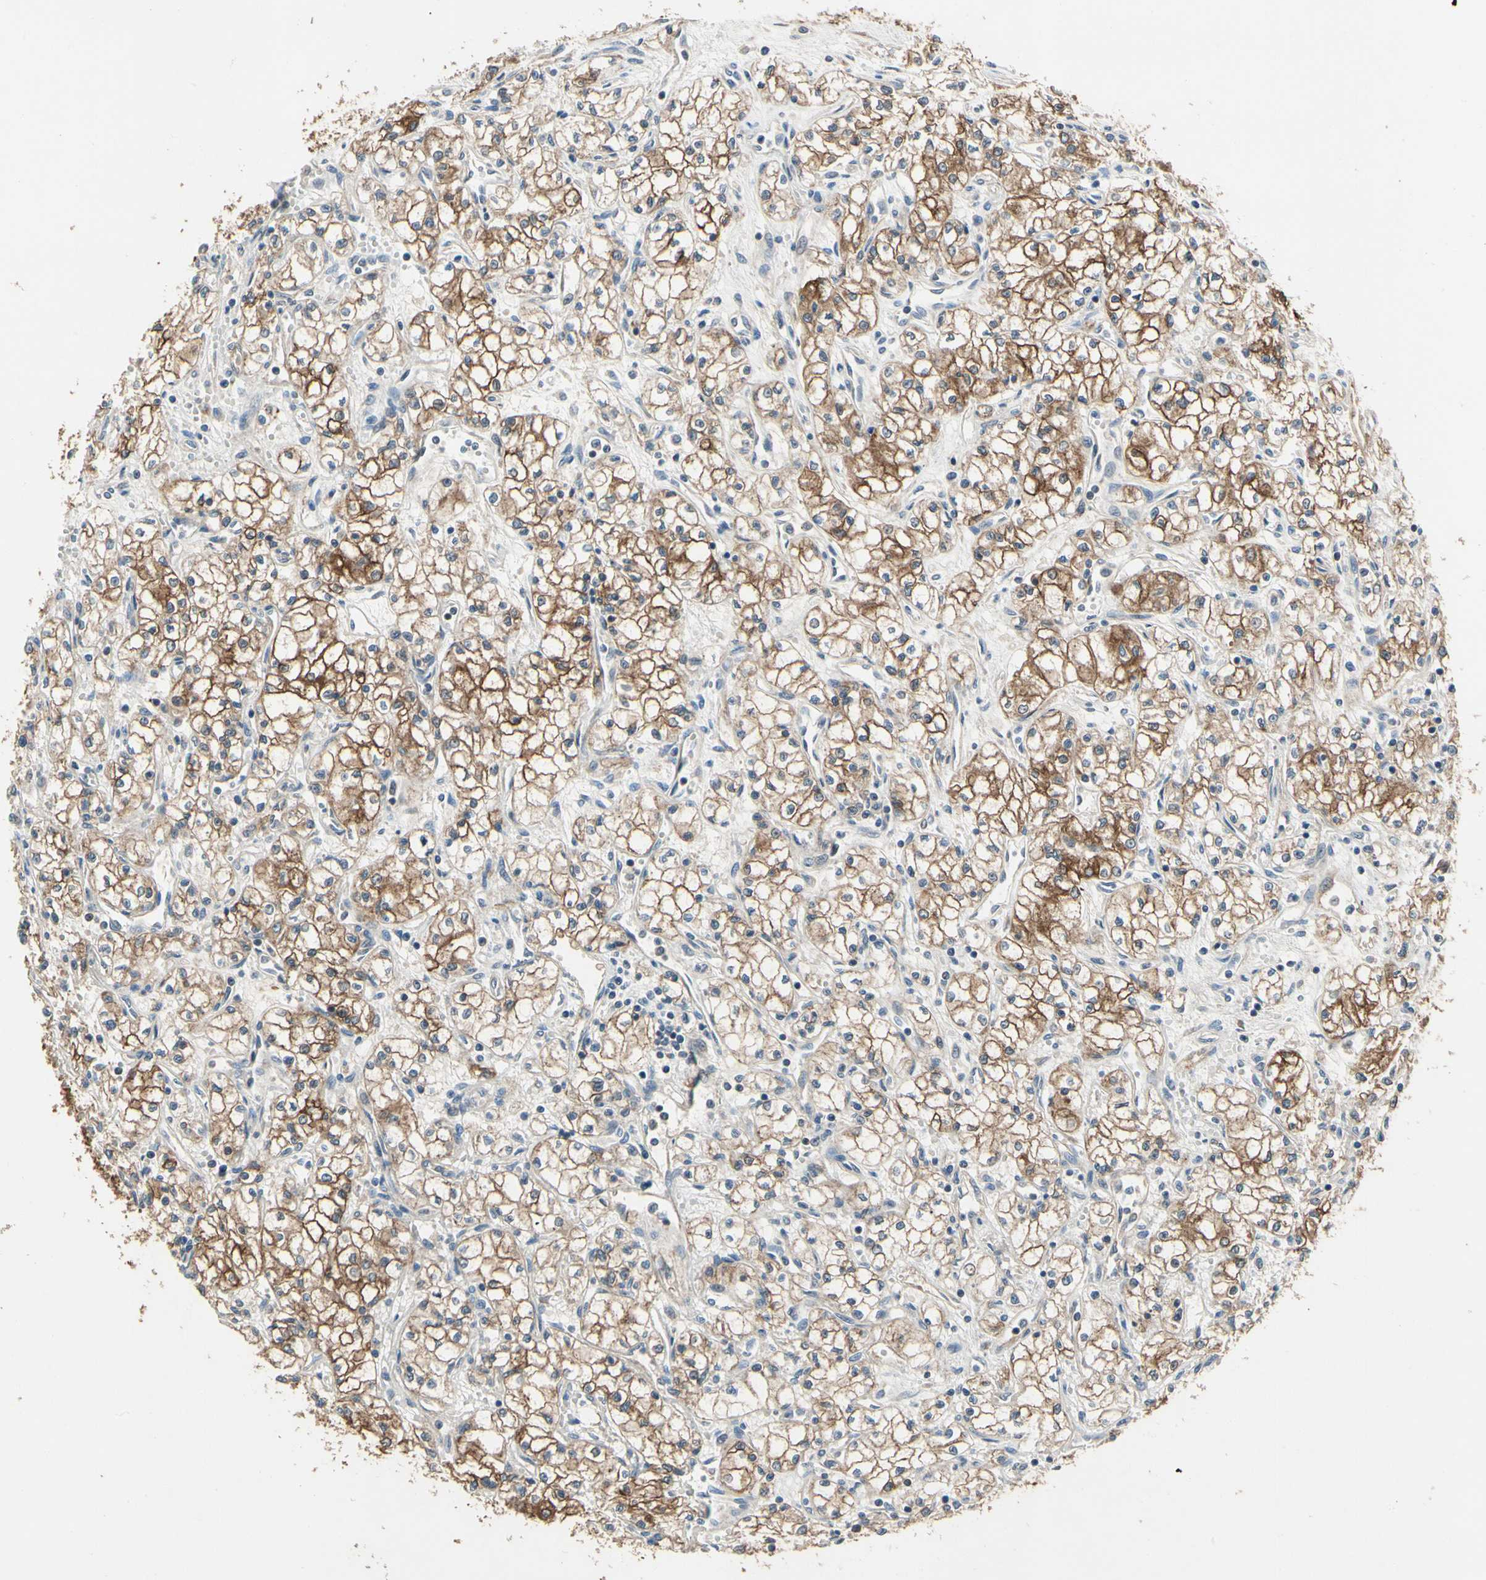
{"staining": {"intensity": "strong", "quantity": ">75%", "location": "cytoplasmic/membranous"}, "tissue": "renal cancer", "cell_type": "Tumor cells", "image_type": "cancer", "snomed": [{"axis": "morphology", "description": "Normal tissue, NOS"}, {"axis": "morphology", "description": "Adenocarcinoma, NOS"}, {"axis": "topography", "description": "Kidney"}], "caption": "IHC (DAB) staining of human renal cancer reveals strong cytoplasmic/membranous protein expression in about >75% of tumor cells.", "gene": "CGREF1", "patient": {"sex": "male", "age": 59}}